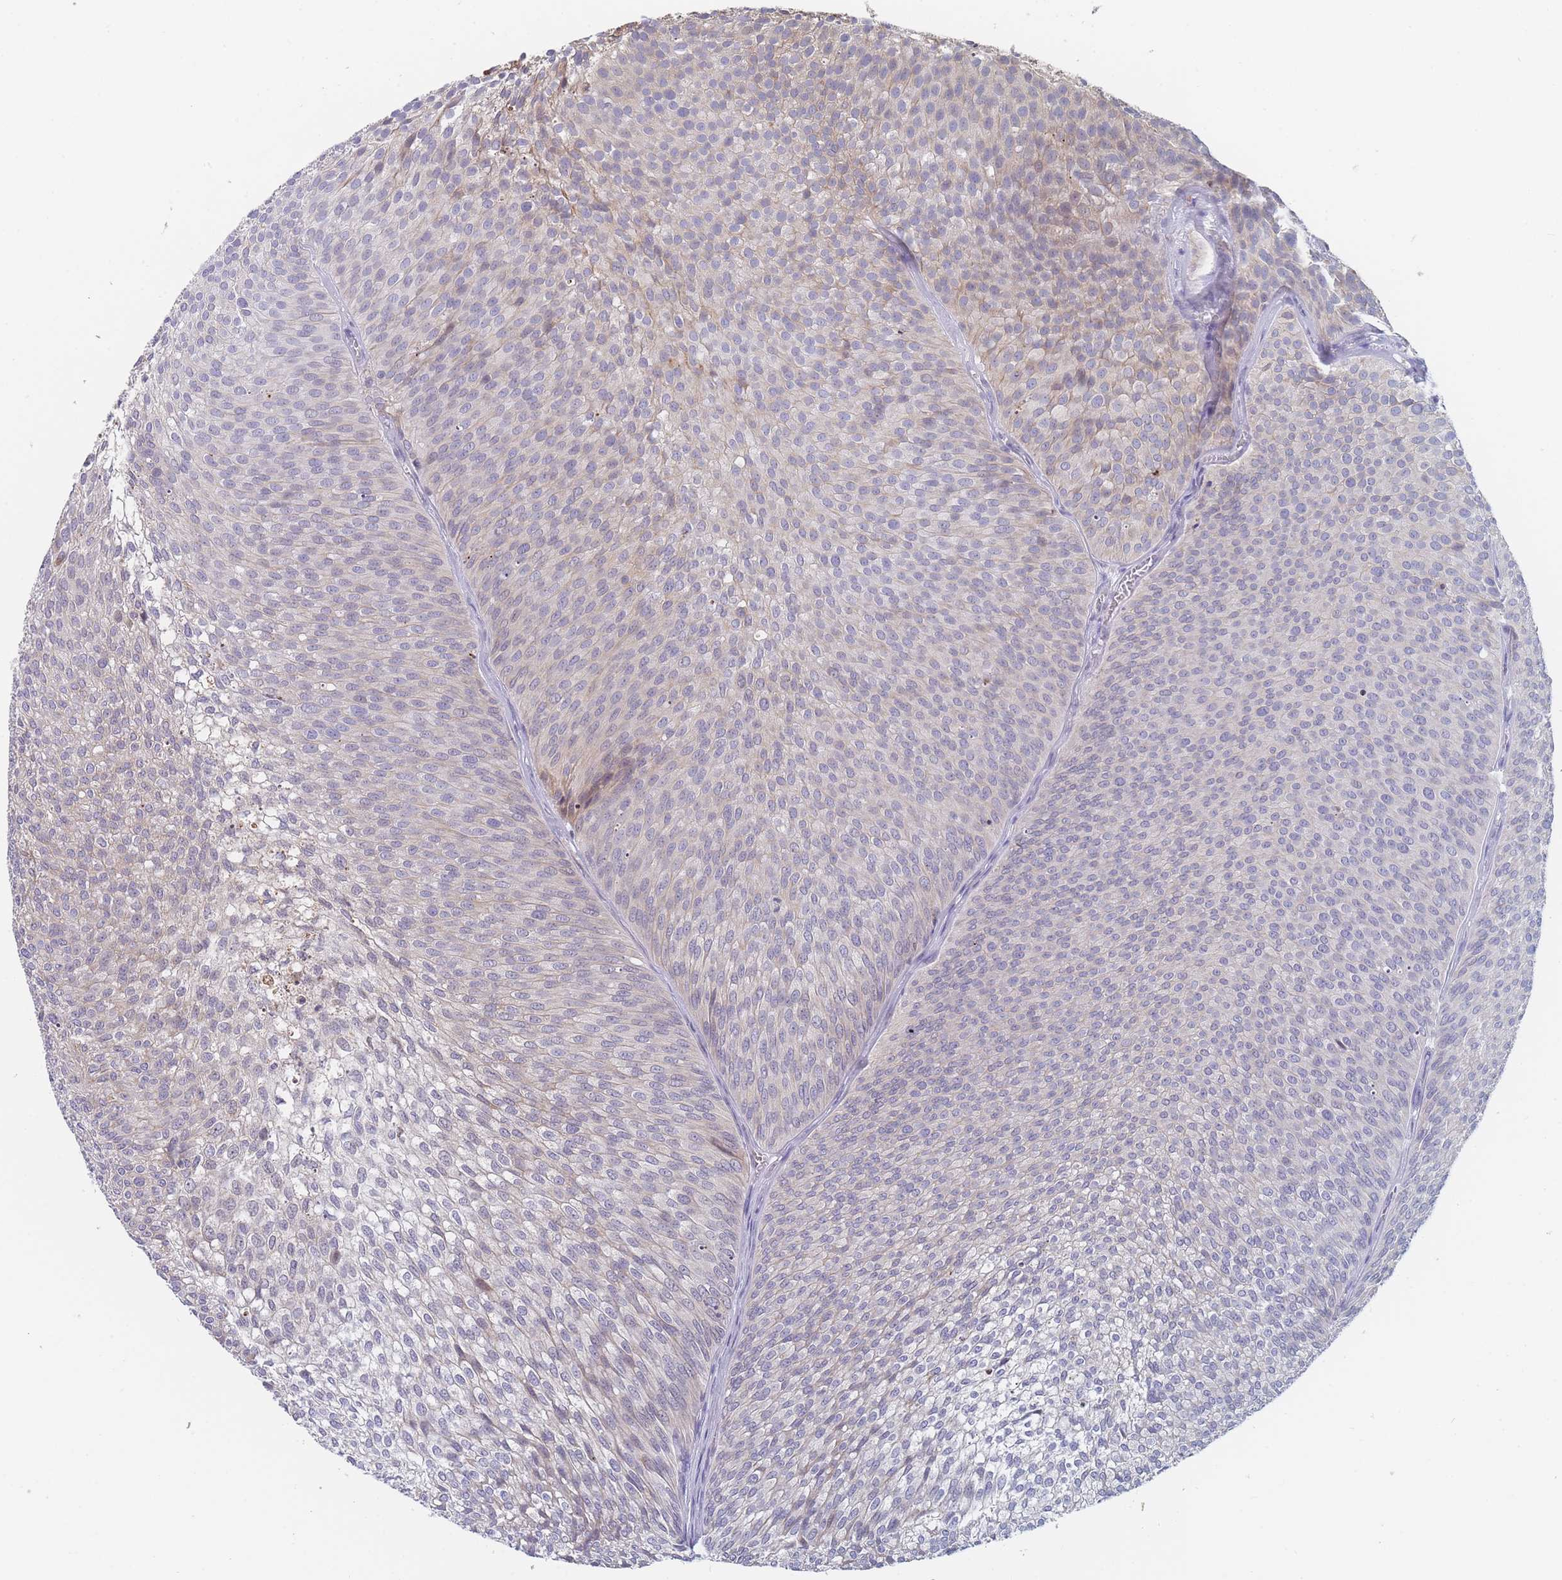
{"staining": {"intensity": "weak", "quantity": "<25%", "location": "cytoplasmic/membranous"}, "tissue": "urothelial cancer", "cell_type": "Tumor cells", "image_type": "cancer", "snomed": [{"axis": "morphology", "description": "Urothelial carcinoma, Low grade"}, {"axis": "topography", "description": "Urinary bladder"}], "caption": "This is a histopathology image of IHC staining of urothelial cancer, which shows no expression in tumor cells.", "gene": "TMED10", "patient": {"sex": "male", "age": 91}}